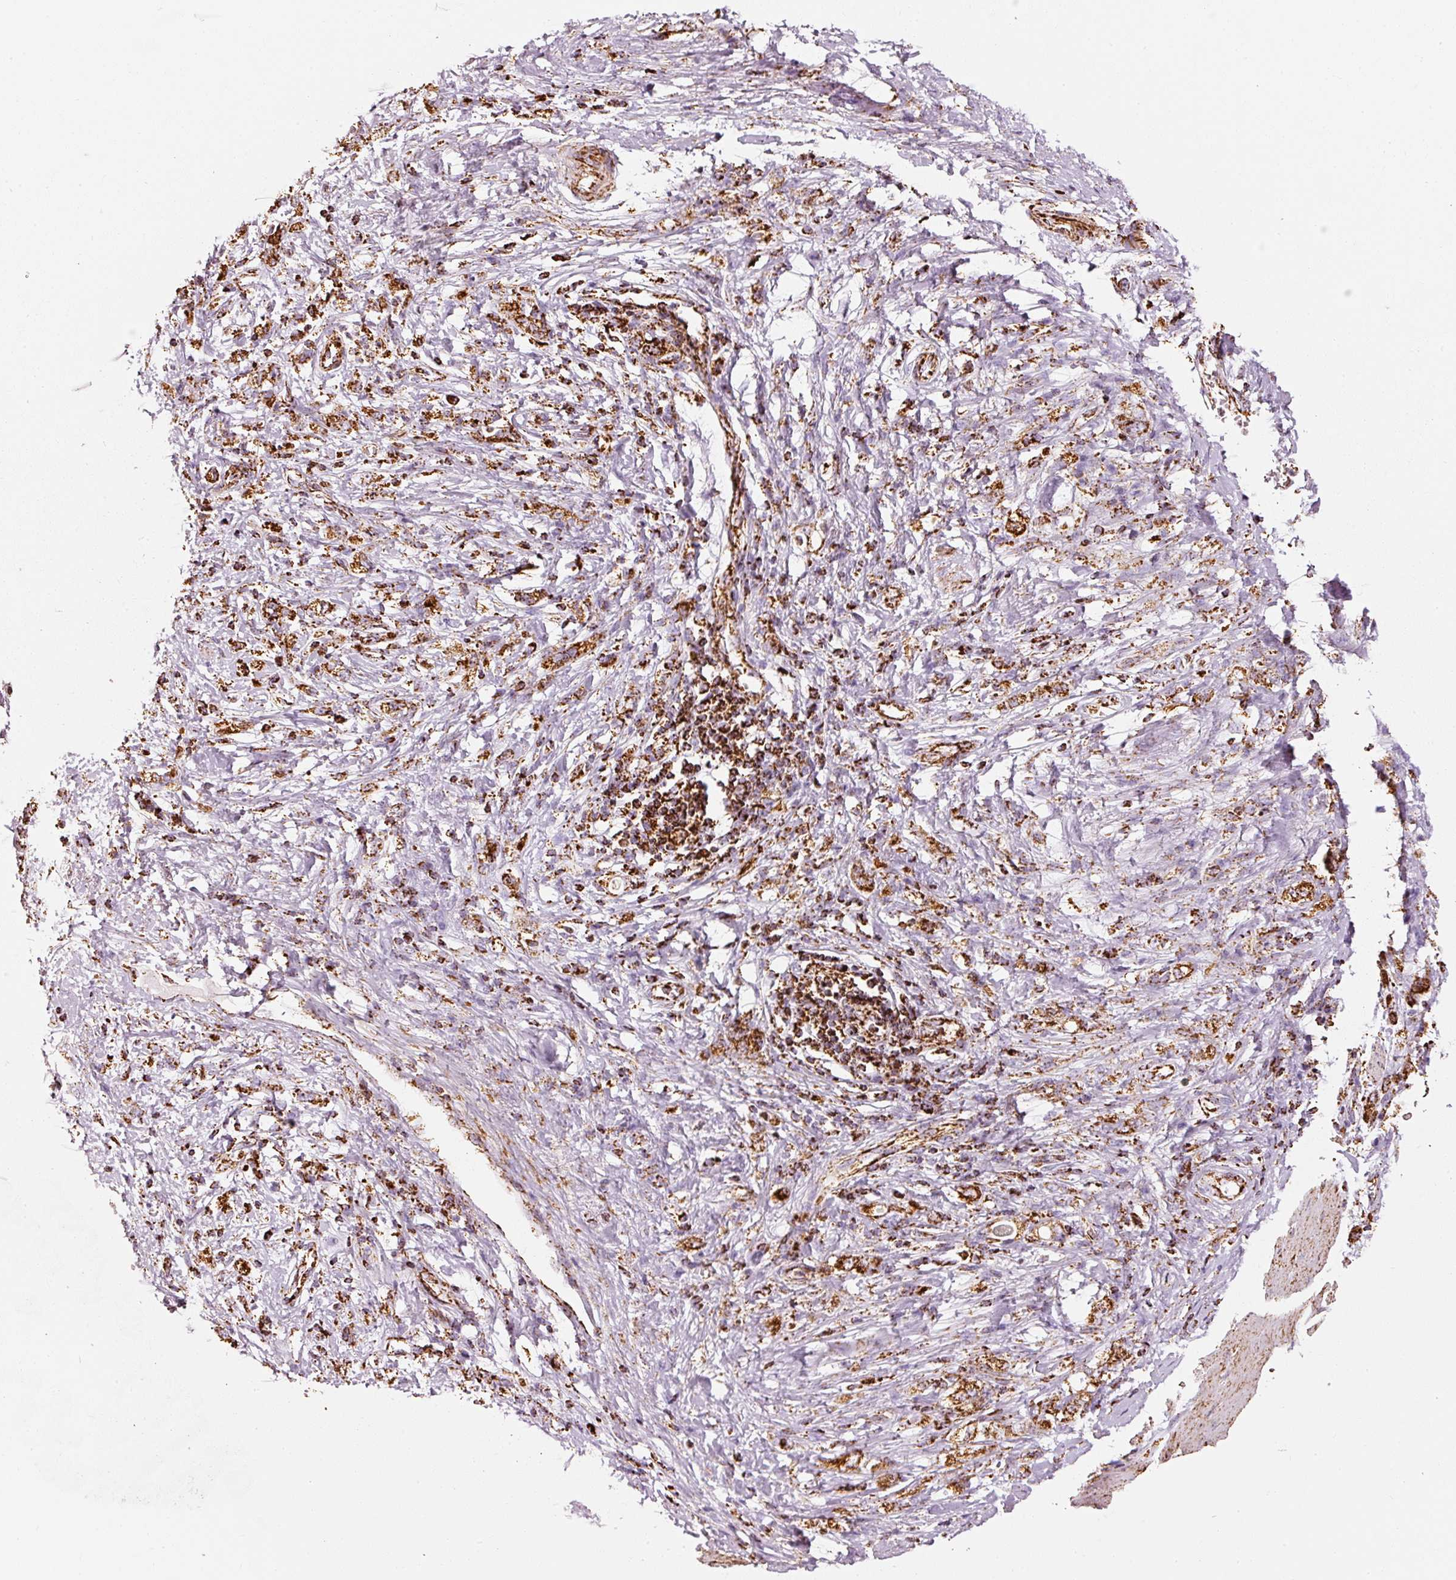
{"staining": {"intensity": "strong", "quantity": ">75%", "location": "cytoplasmic/membranous"}, "tissue": "stomach cancer", "cell_type": "Tumor cells", "image_type": "cancer", "snomed": [{"axis": "morphology", "description": "Adenocarcinoma, NOS"}, {"axis": "topography", "description": "Stomach"}], "caption": "Immunohistochemistry (IHC) (DAB) staining of human stomach cancer demonstrates strong cytoplasmic/membranous protein expression in about >75% of tumor cells.", "gene": "MT-CO2", "patient": {"sex": "female", "age": 76}}